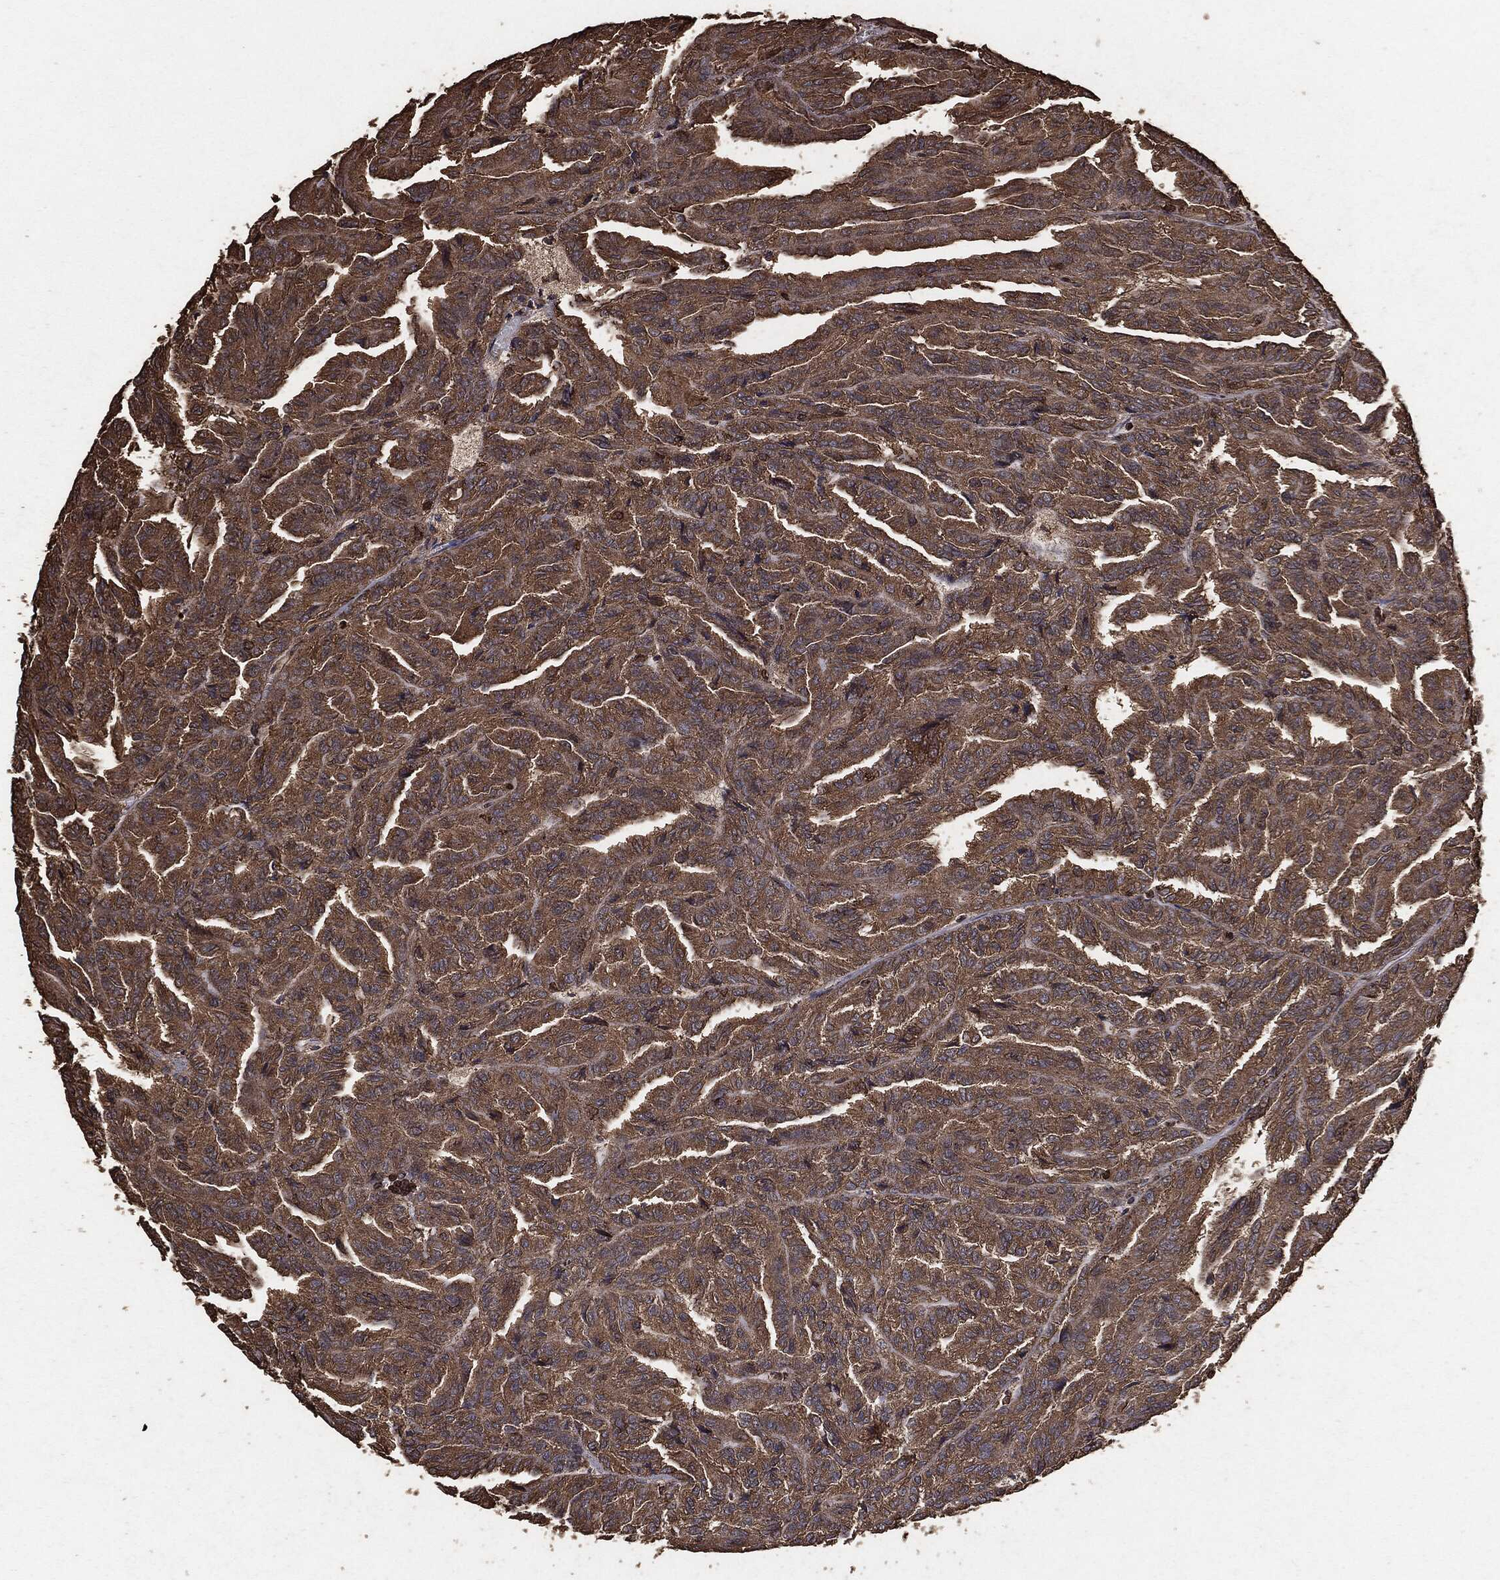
{"staining": {"intensity": "moderate", "quantity": ">75%", "location": "cytoplasmic/membranous"}, "tissue": "renal cancer", "cell_type": "Tumor cells", "image_type": "cancer", "snomed": [{"axis": "morphology", "description": "Adenocarcinoma, NOS"}, {"axis": "topography", "description": "Kidney"}], "caption": "There is medium levels of moderate cytoplasmic/membranous staining in tumor cells of renal cancer, as demonstrated by immunohistochemical staining (brown color).", "gene": "MTOR", "patient": {"sex": "male", "age": 79}}